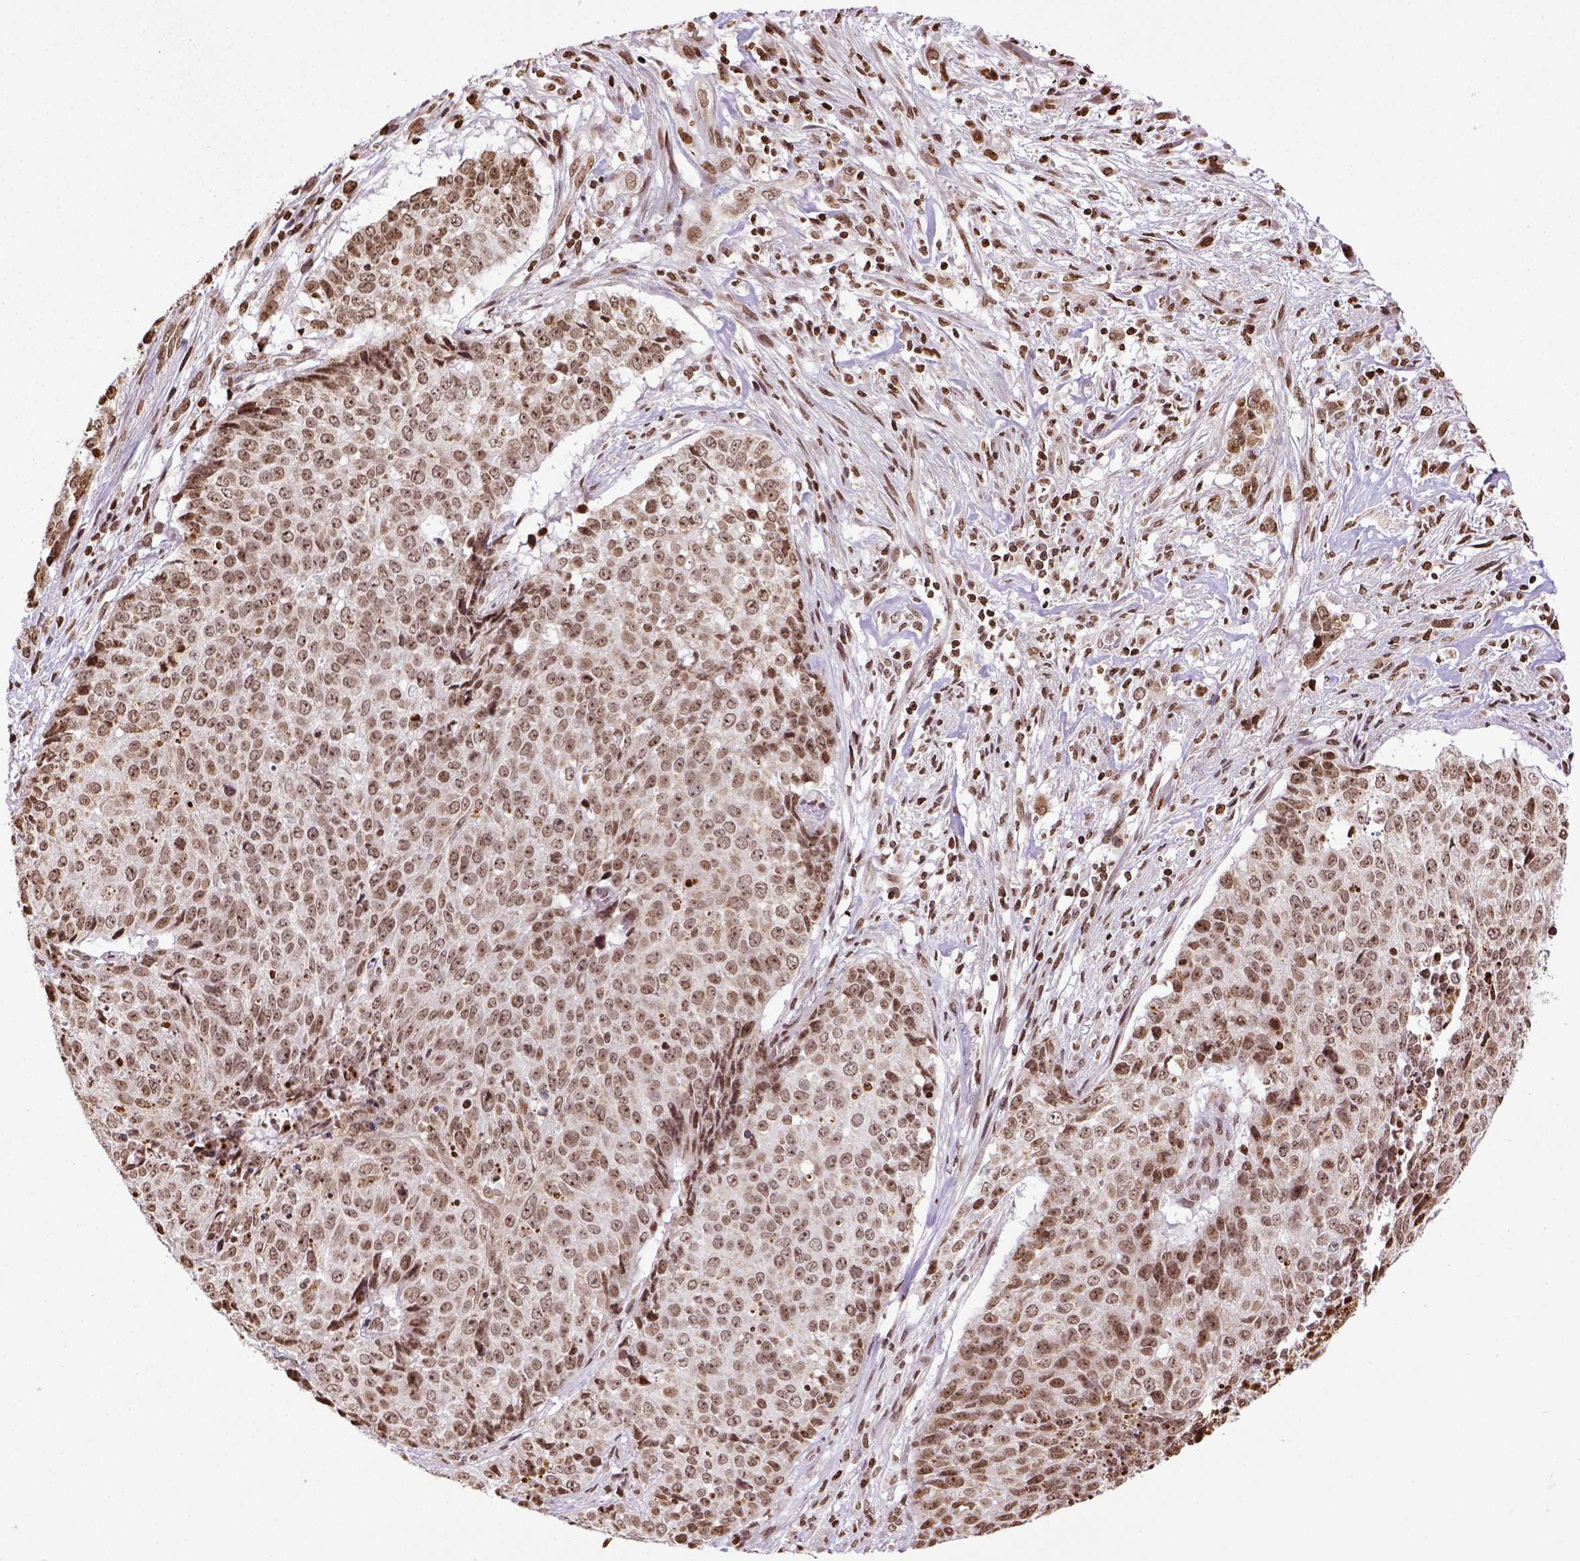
{"staining": {"intensity": "moderate", "quantity": ">75%", "location": "nuclear"}, "tissue": "lung cancer", "cell_type": "Tumor cells", "image_type": "cancer", "snomed": [{"axis": "morphology", "description": "Normal tissue, NOS"}, {"axis": "morphology", "description": "Squamous cell carcinoma, NOS"}, {"axis": "topography", "description": "Bronchus"}, {"axis": "topography", "description": "Lung"}], "caption": "Lung cancer (squamous cell carcinoma) stained with DAB immunohistochemistry reveals medium levels of moderate nuclear staining in approximately >75% of tumor cells.", "gene": "ZNF75D", "patient": {"sex": "male", "age": 64}}